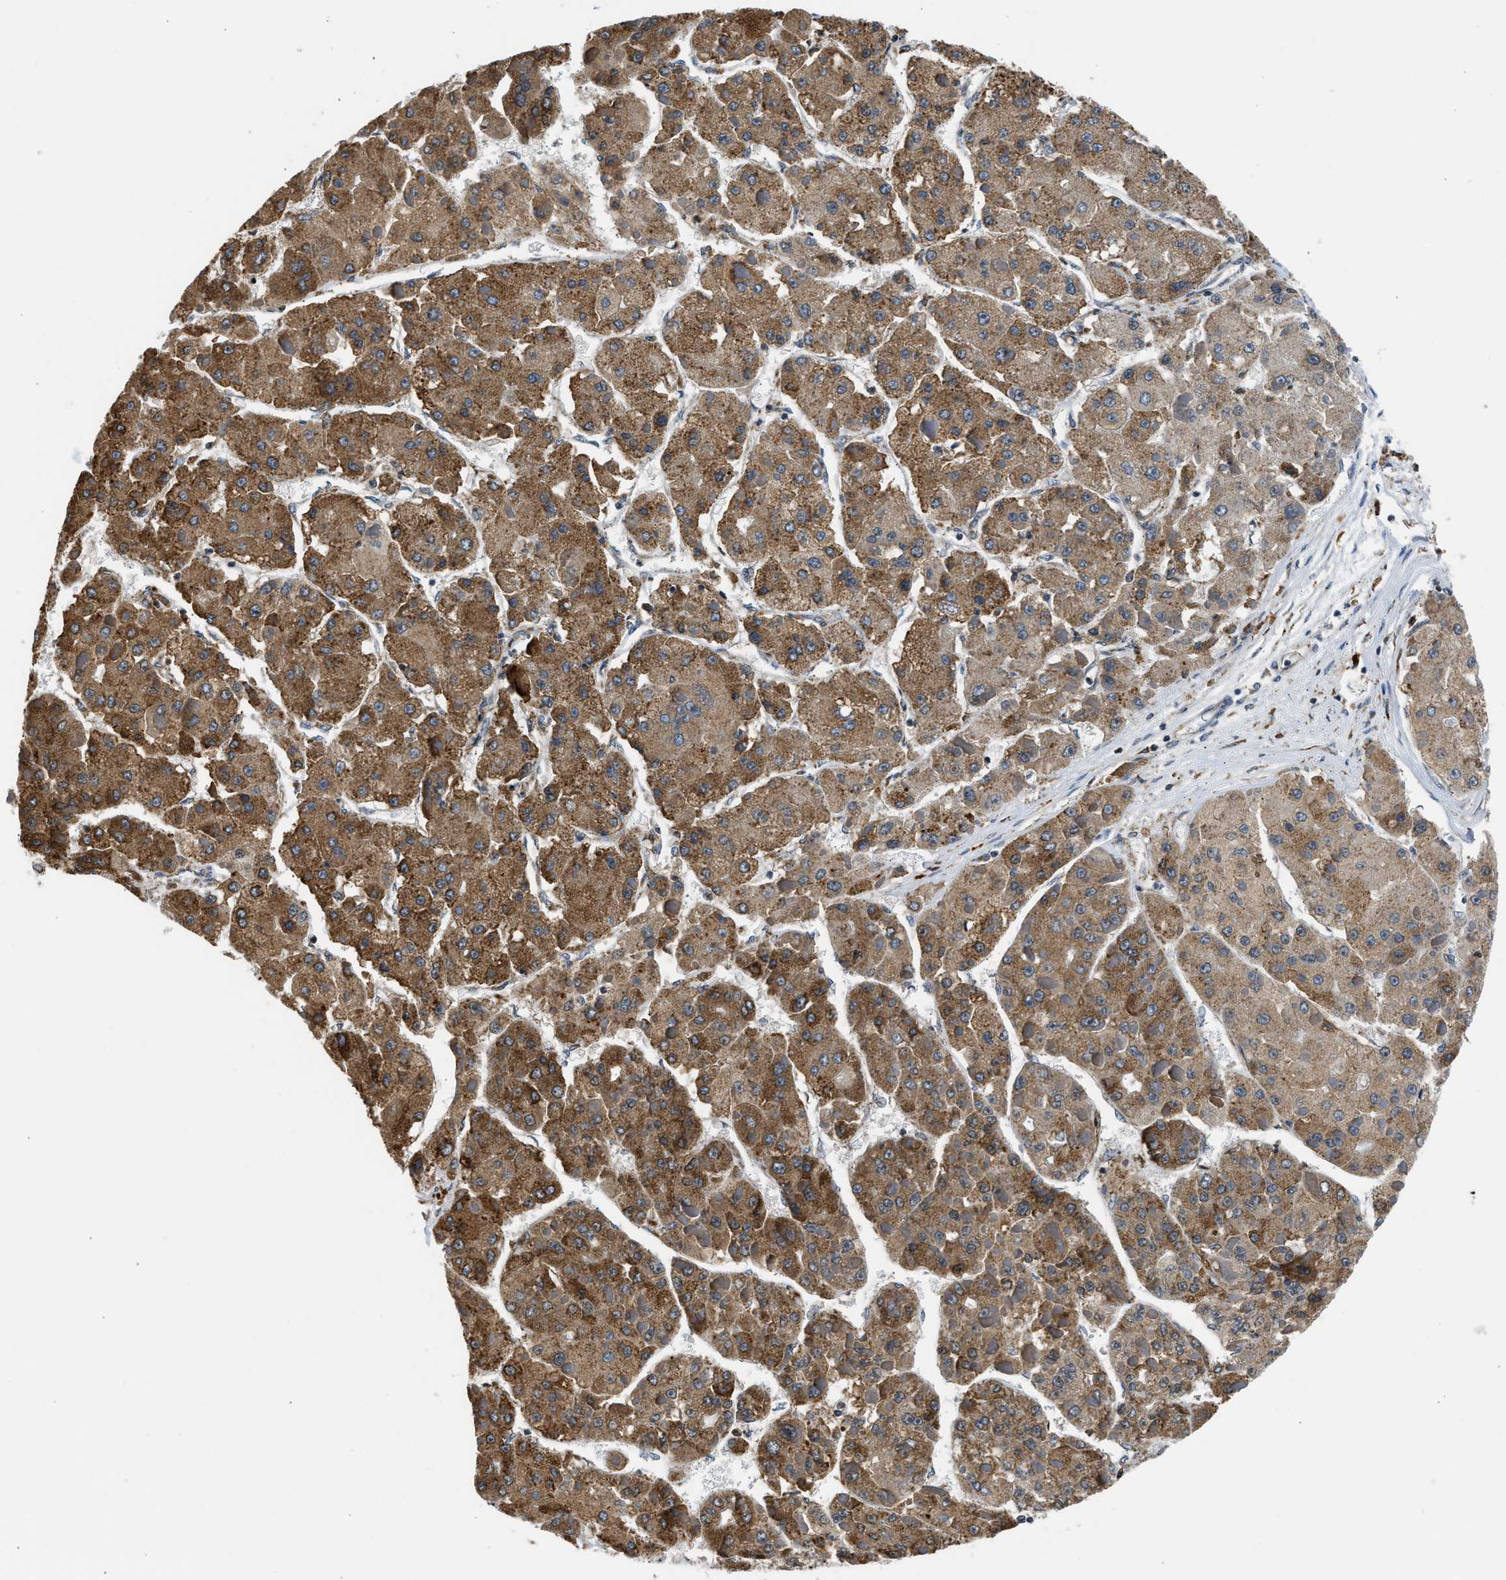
{"staining": {"intensity": "moderate", "quantity": ">75%", "location": "cytoplasmic/membranous"}, "tissue": "liver cancer", "cell_type": "Tumor cells", "image_type": "cancer", "snomed": [{"axis": "morphology", "description": "Carcinoma, Hepatocellular, NOS"}, {"axis": "topography", "description": "Liver"}], "caption": "High-power microscopy captured an immunohistochemistry (IHC) image of liver cancer, revealing moderate cytoplasmic/membranous staining in approximately >75% of tumor cells.", "gene": "CYCS", "patient": {"sex": "female", "age": 73}}